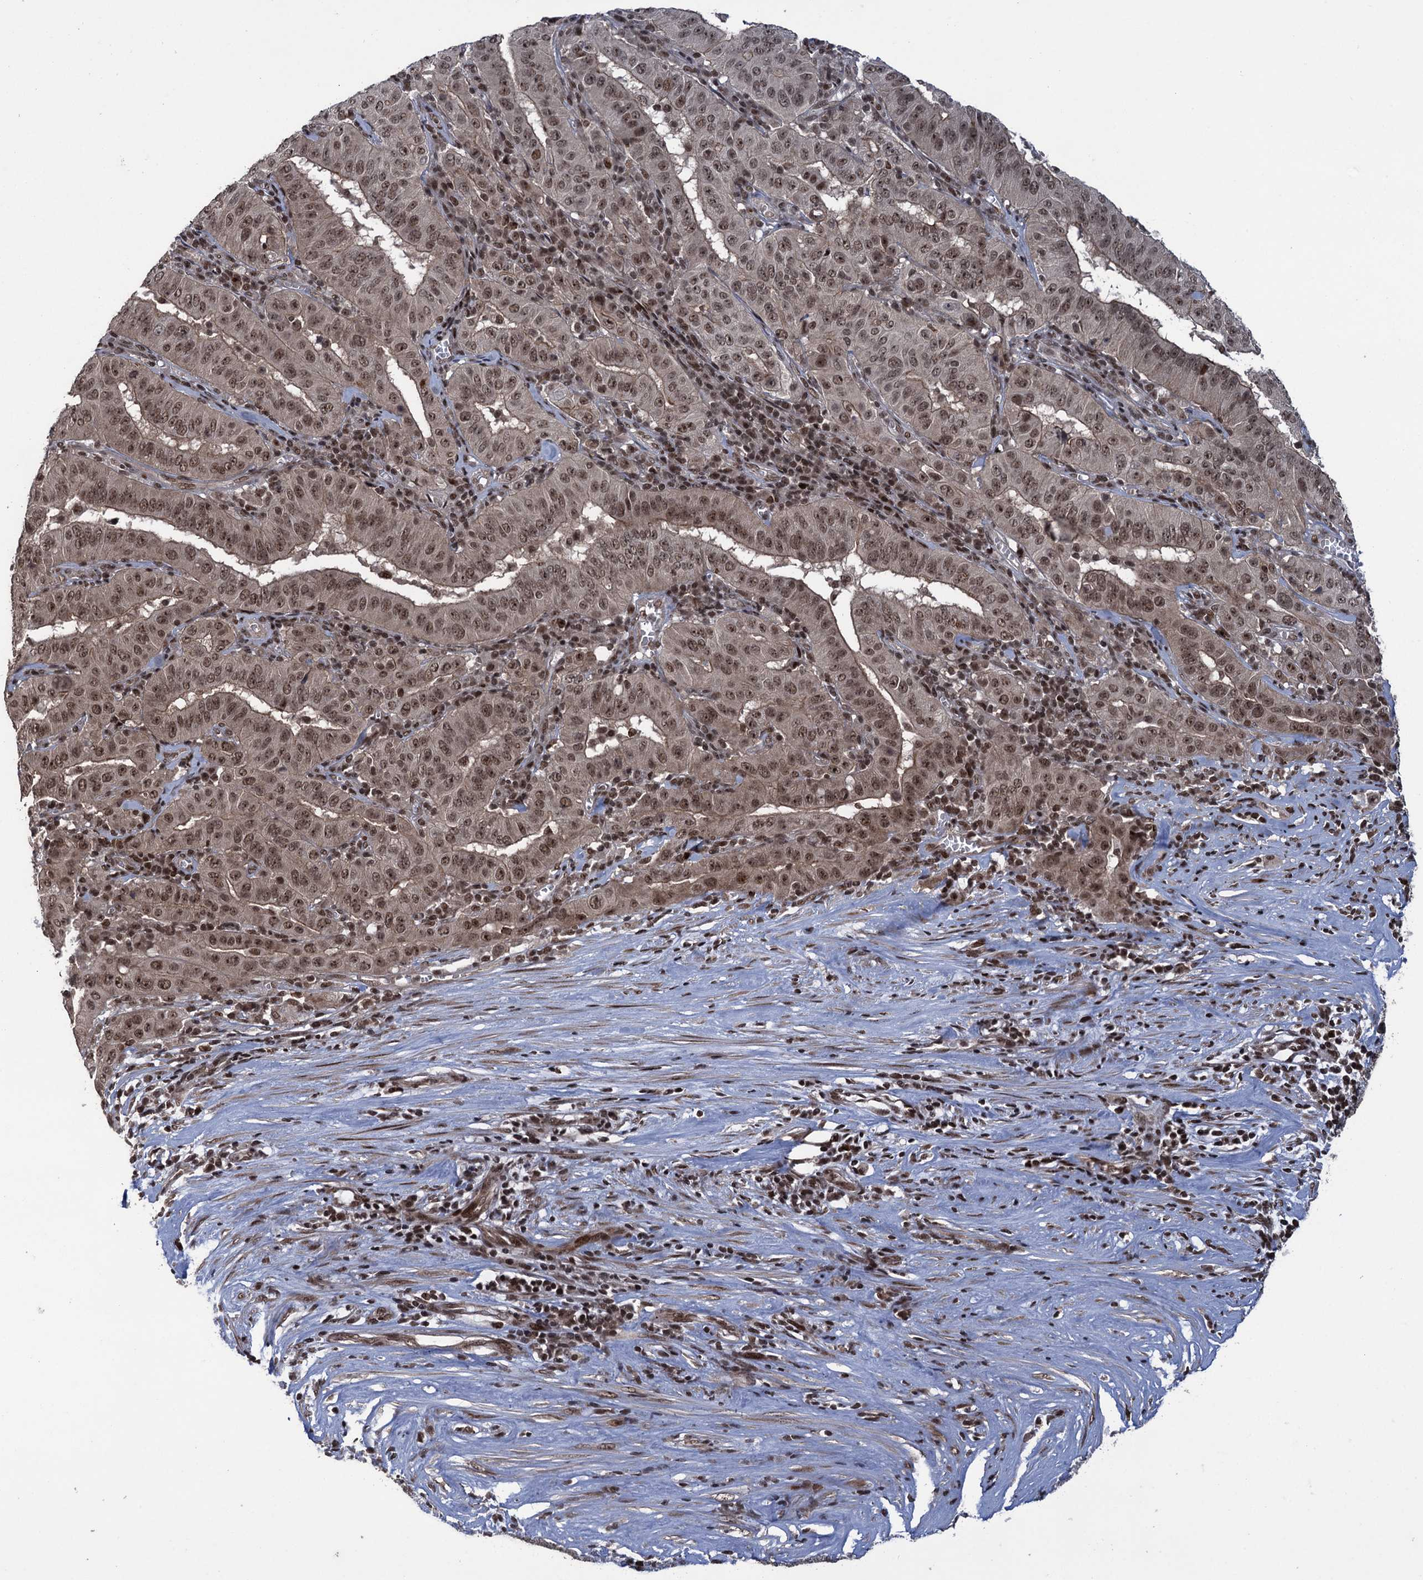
{"staining": {"intensity": "moderate", "quantity": ">75%", "location": "cytoplasmic/membranous,nuclear"}, "tissue": "pancreatic cancer", "cell_type": "Tumor cells", "image_type": "cancer", "snomed": [{"axis": "morphology", "description": "Adenocarcinoma, NOS"}, {"axis": "topography", "description": "Pancreas"}], "caption": "Protein expression analysis of human adenocarcinoma (pancreatic) reveals moderate cytoplasmic/membranous and nuclear positivity in approximately >75% of tumor cells.", "gene": "ZNF169", "patient": {"sex": "male", "age": 63}}